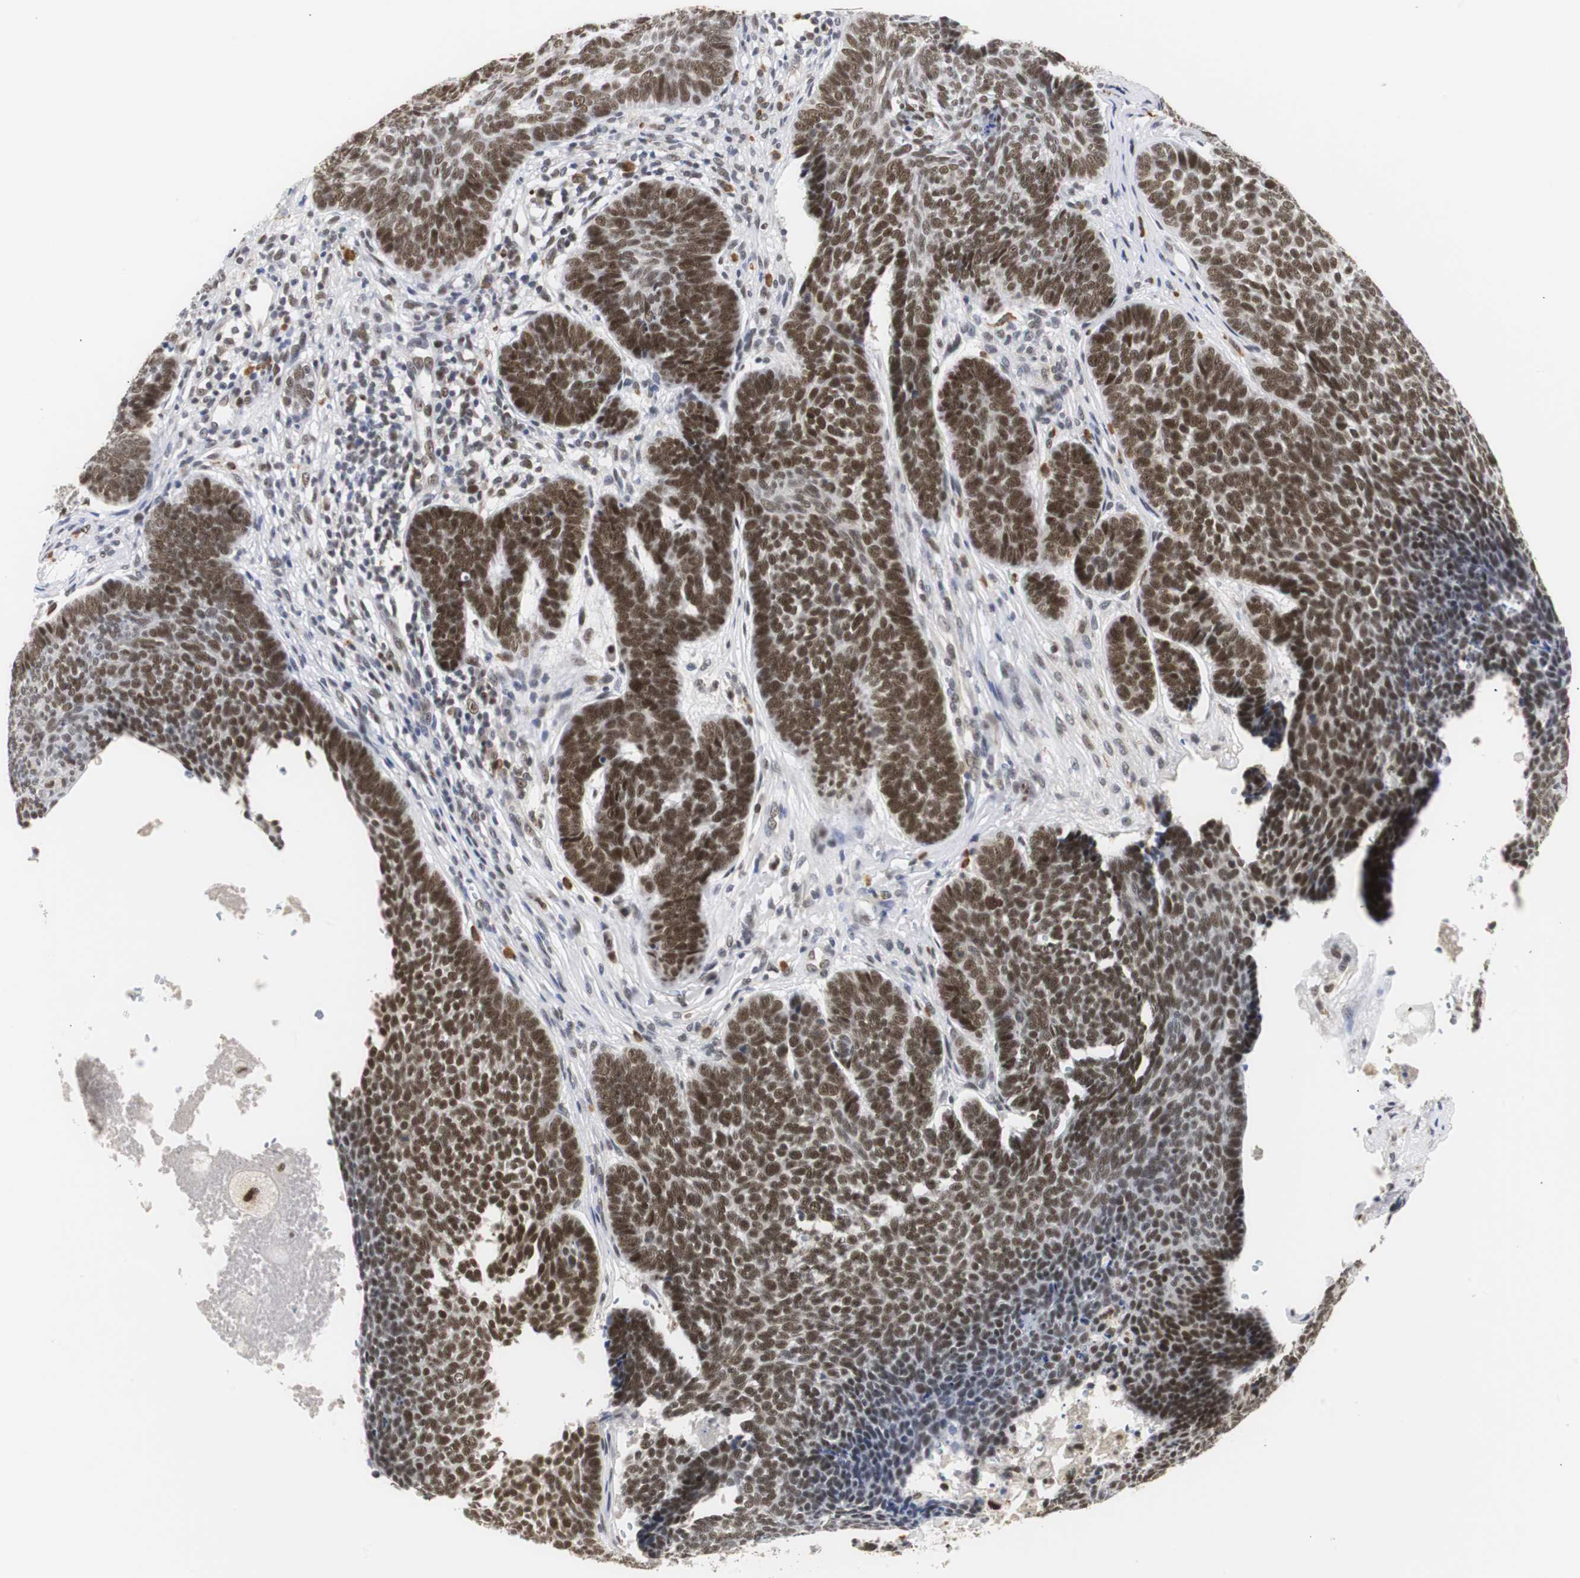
{"staining": {"intensity": "strong", "quantity": ">75%", "location": "nuclear"}, "tissue": "skin cancer", "cell_type": "Tumor cells", "image_type": "cancer", "snomed": [{"axis": "morphology", "description": "Basal cell carcinoma"}, {"axis": "topography", "description": "Skin"}], "caption": "Immunohistochemical staining of human skin cancer (basal cell carcinoma) reveals high levels of strong nuclear protein expression in approximately >75% of tumor cells. Nuclei are stained in blue.", "gene": "ZFC3H1", "patient": {"sex": "male", "age": 84}}